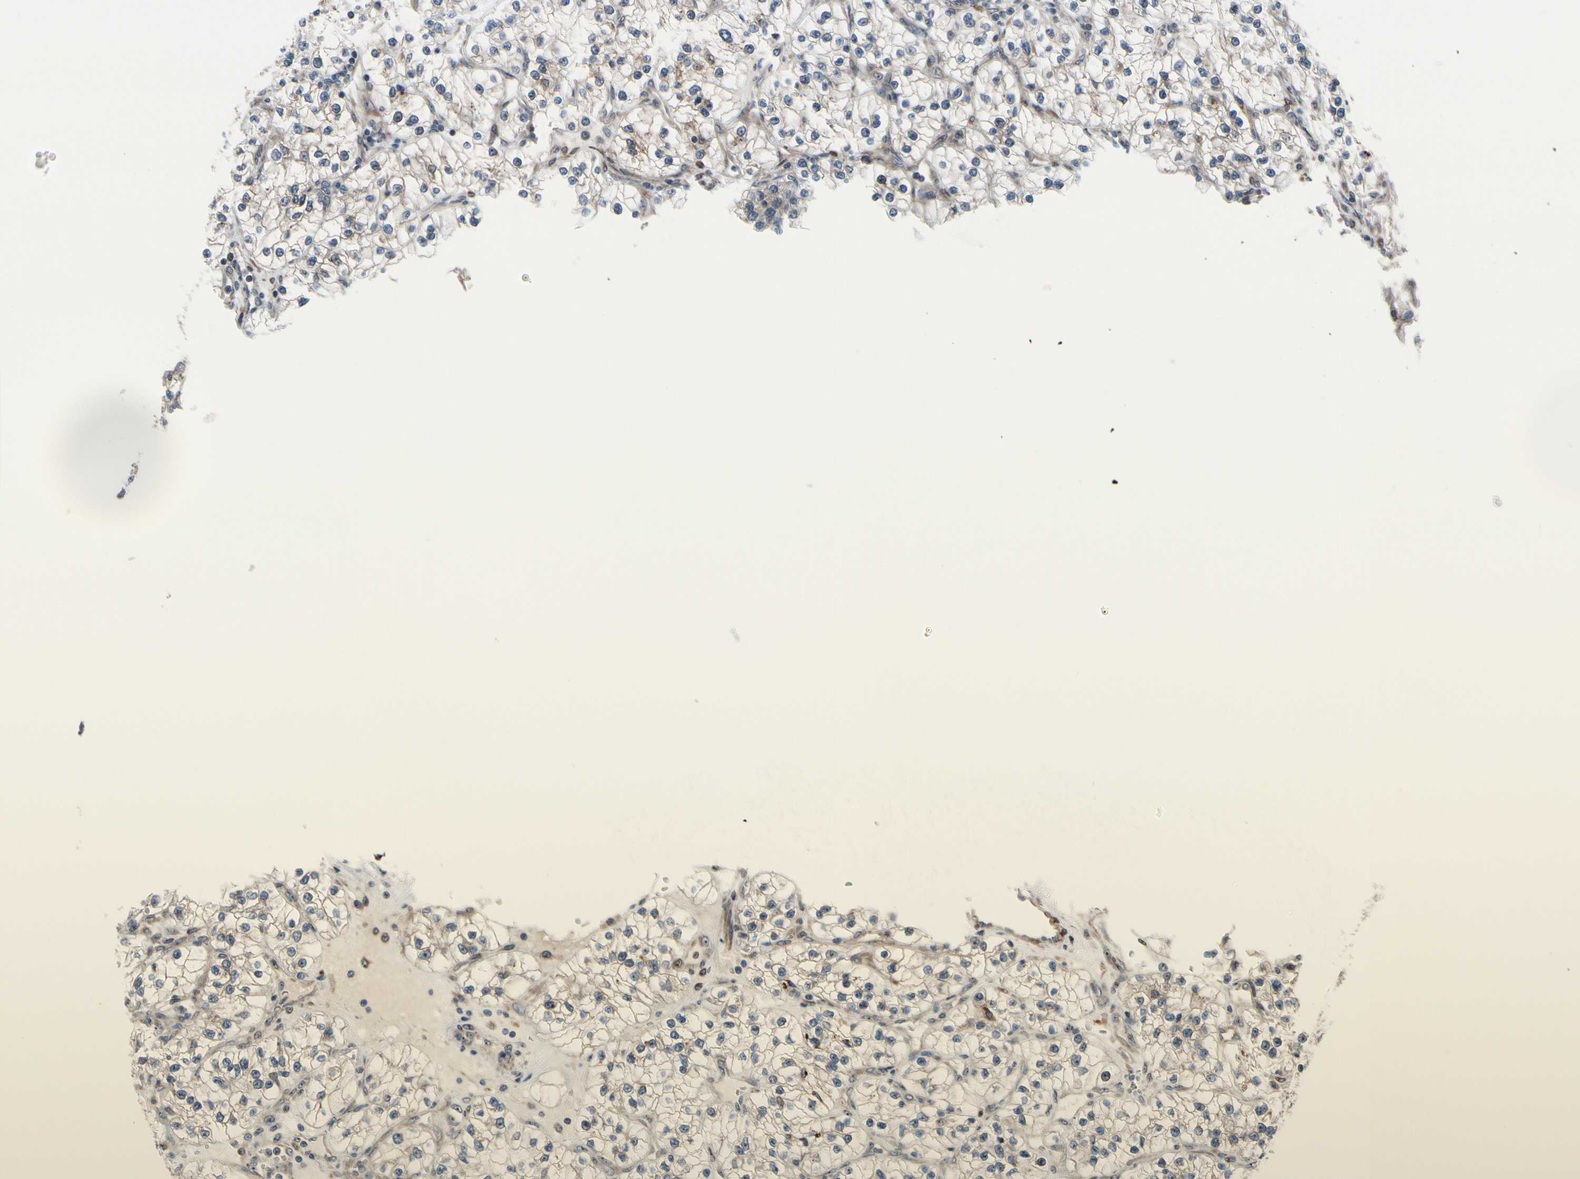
{"staining": {"intensity": "weak", "quantity": ">75%", "location": "cytoplasmic/membranous"}, "tissue": "renal cancer", "cell_type": "Tumor cells", "image_type": "cancer", "snomed": [{"axis": "morphology", "description": "Adenocarcinoma, NOS"}, {"axis": "topography", "description": "Kidney"}], "caption": "Renal cancer (adenocarcinoma) tissue demonstrates weak cytoplasmic/membranous expression in about >75% of tumor cells, visualized by immunohistochemistry. The staining is performed using DAB brown chromogen to label protein expression. The nuclei are counter-stained blue using hematoxylin.", "gene": "TMED7", "patient": {"sex": "female", "age": 57}}